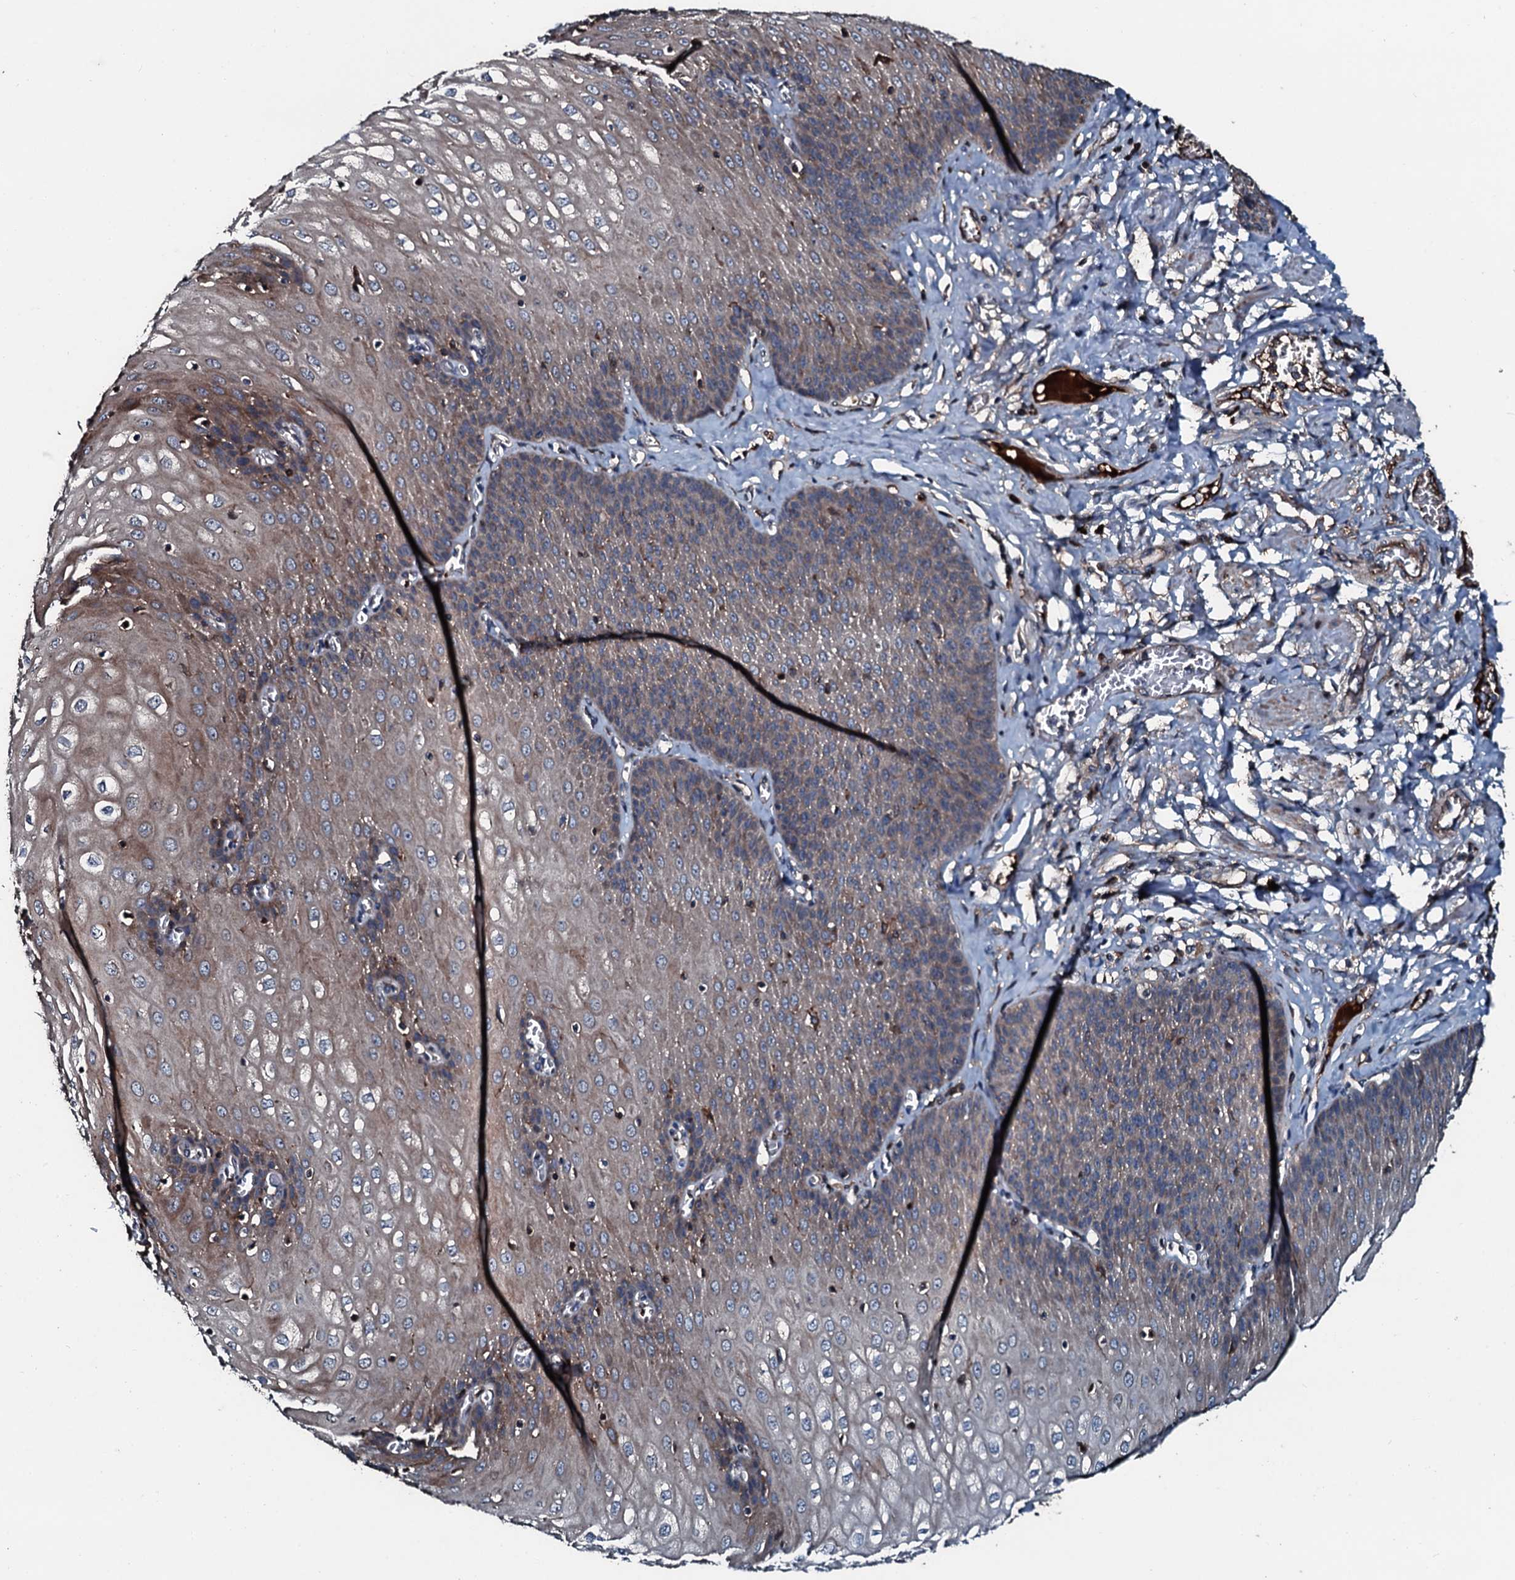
{"staining": {"intensity": "moderate", "quantity": "25%-75%", "location": "cytoplasmic/membranous"}, "tissue": "esophagus", "cell_type": "Squamous epithelial cells", "image_type": "normal", "snomed": [{"axis": "morphology", "description": "Normal tissue, NOS"}, {"axis": "topography", "description": "Esophagus"}], "caption": "High-power microscopy captured an IHC image of unremarkable esophagus, revealing moderate cytoplasmic/membranous staining in approximately 25%-75% of squamous epithelial cells.", "gene": "AARS1", "patient": {"sex": "male", "age": 60}}